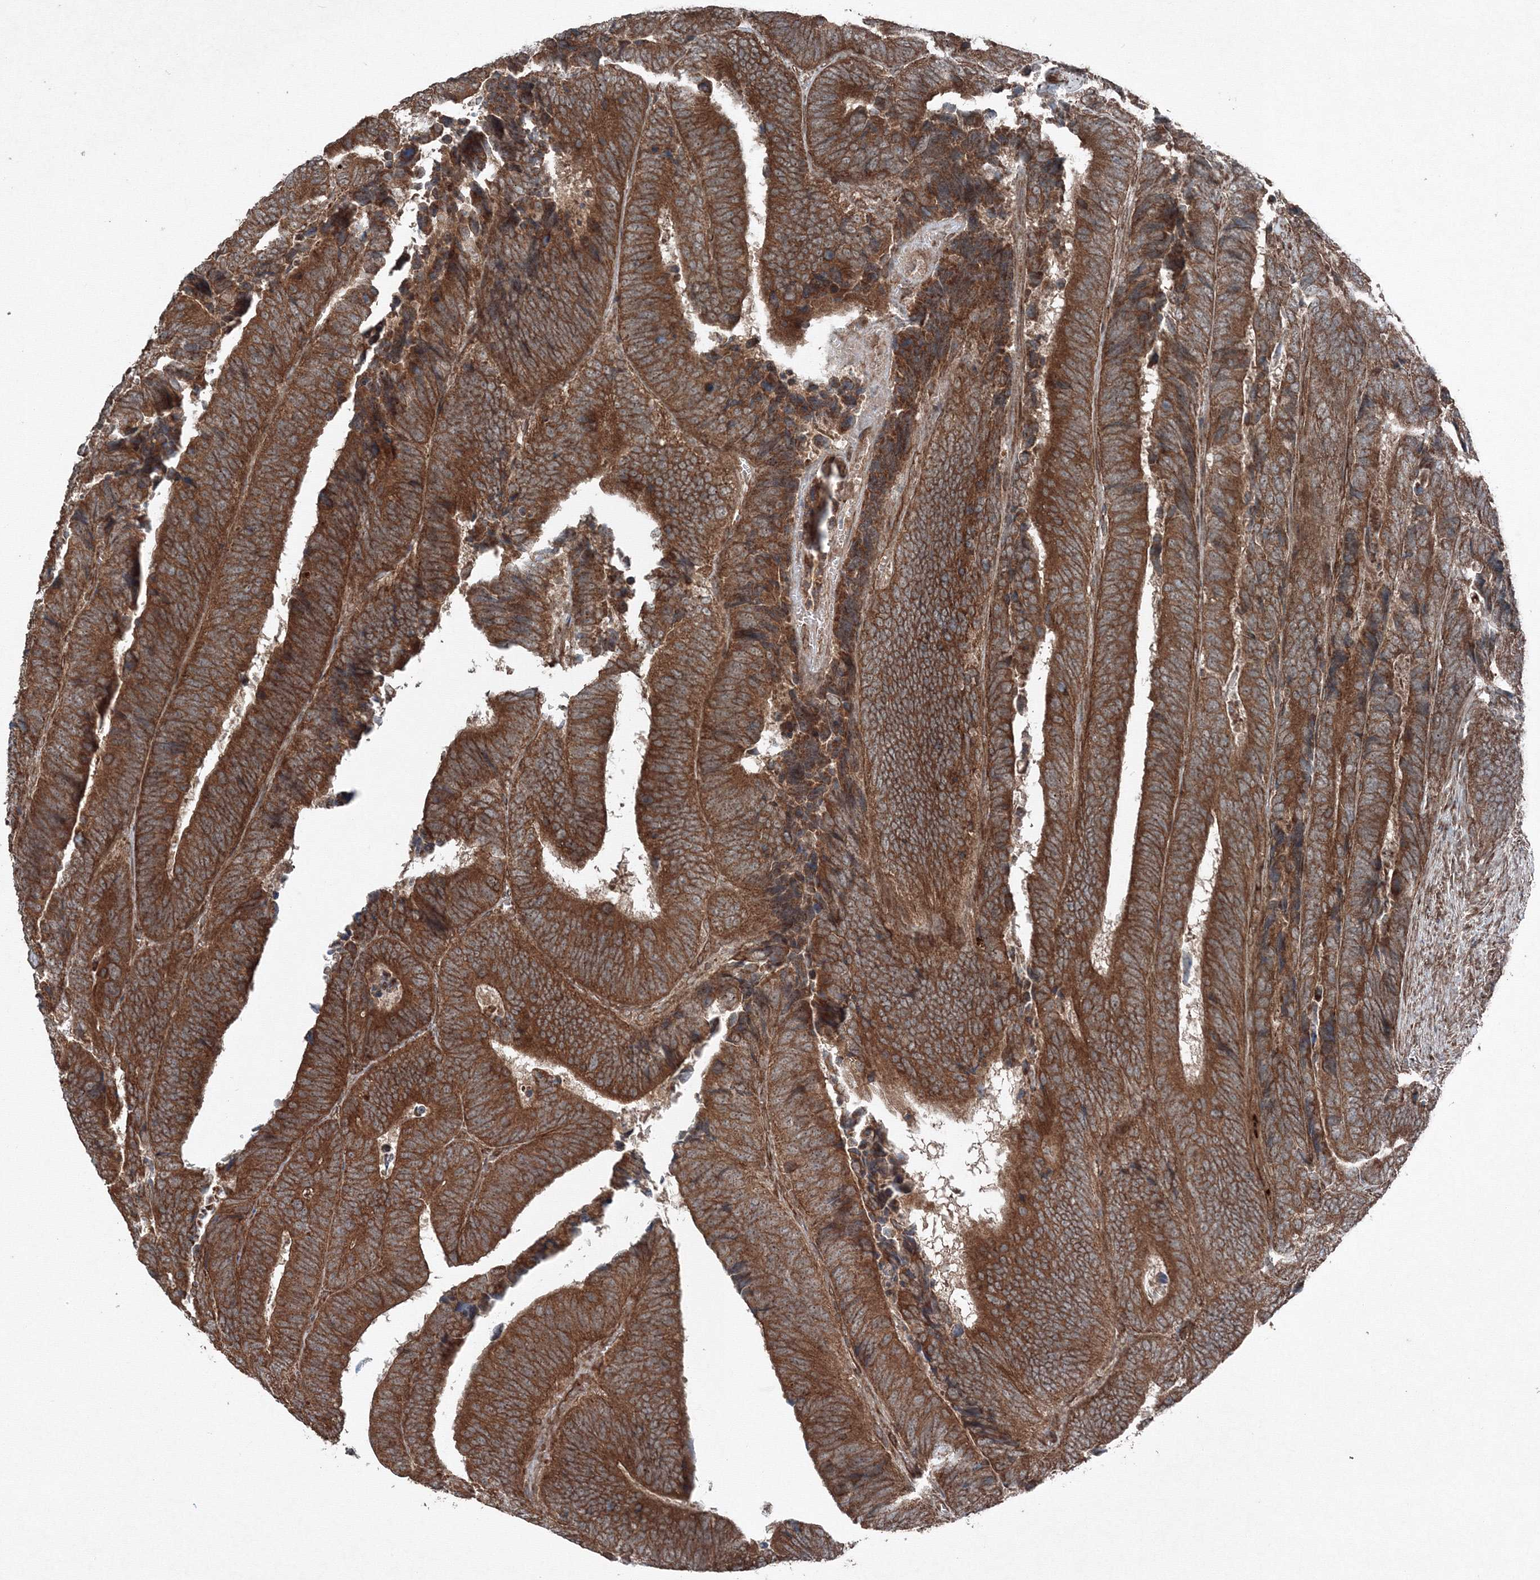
{"staining": {"intensity": "strong", "quantity": ">75%", "location": "cytoplasmic/membranous"}, "tissue": "colorectal cancer", "cell_type": "Tumor cells", "image_type": "cancer", "snomed": [{"axis": "morphology", "description": "Adenocarcinoma, NOS"}, {"axis": "topography", "description": "Colon"}], "caption": "Brown immunohistochemical staining in colorectal cancer (adenocarcinoma) shows strong cytoplasmic/membranous positivity in about >75% of tumor cells. (Brightfield microscopy of DAB IHC at high magnification).", "gene": "COPS7B", "patient": {"sex": "male", "age": 72}}